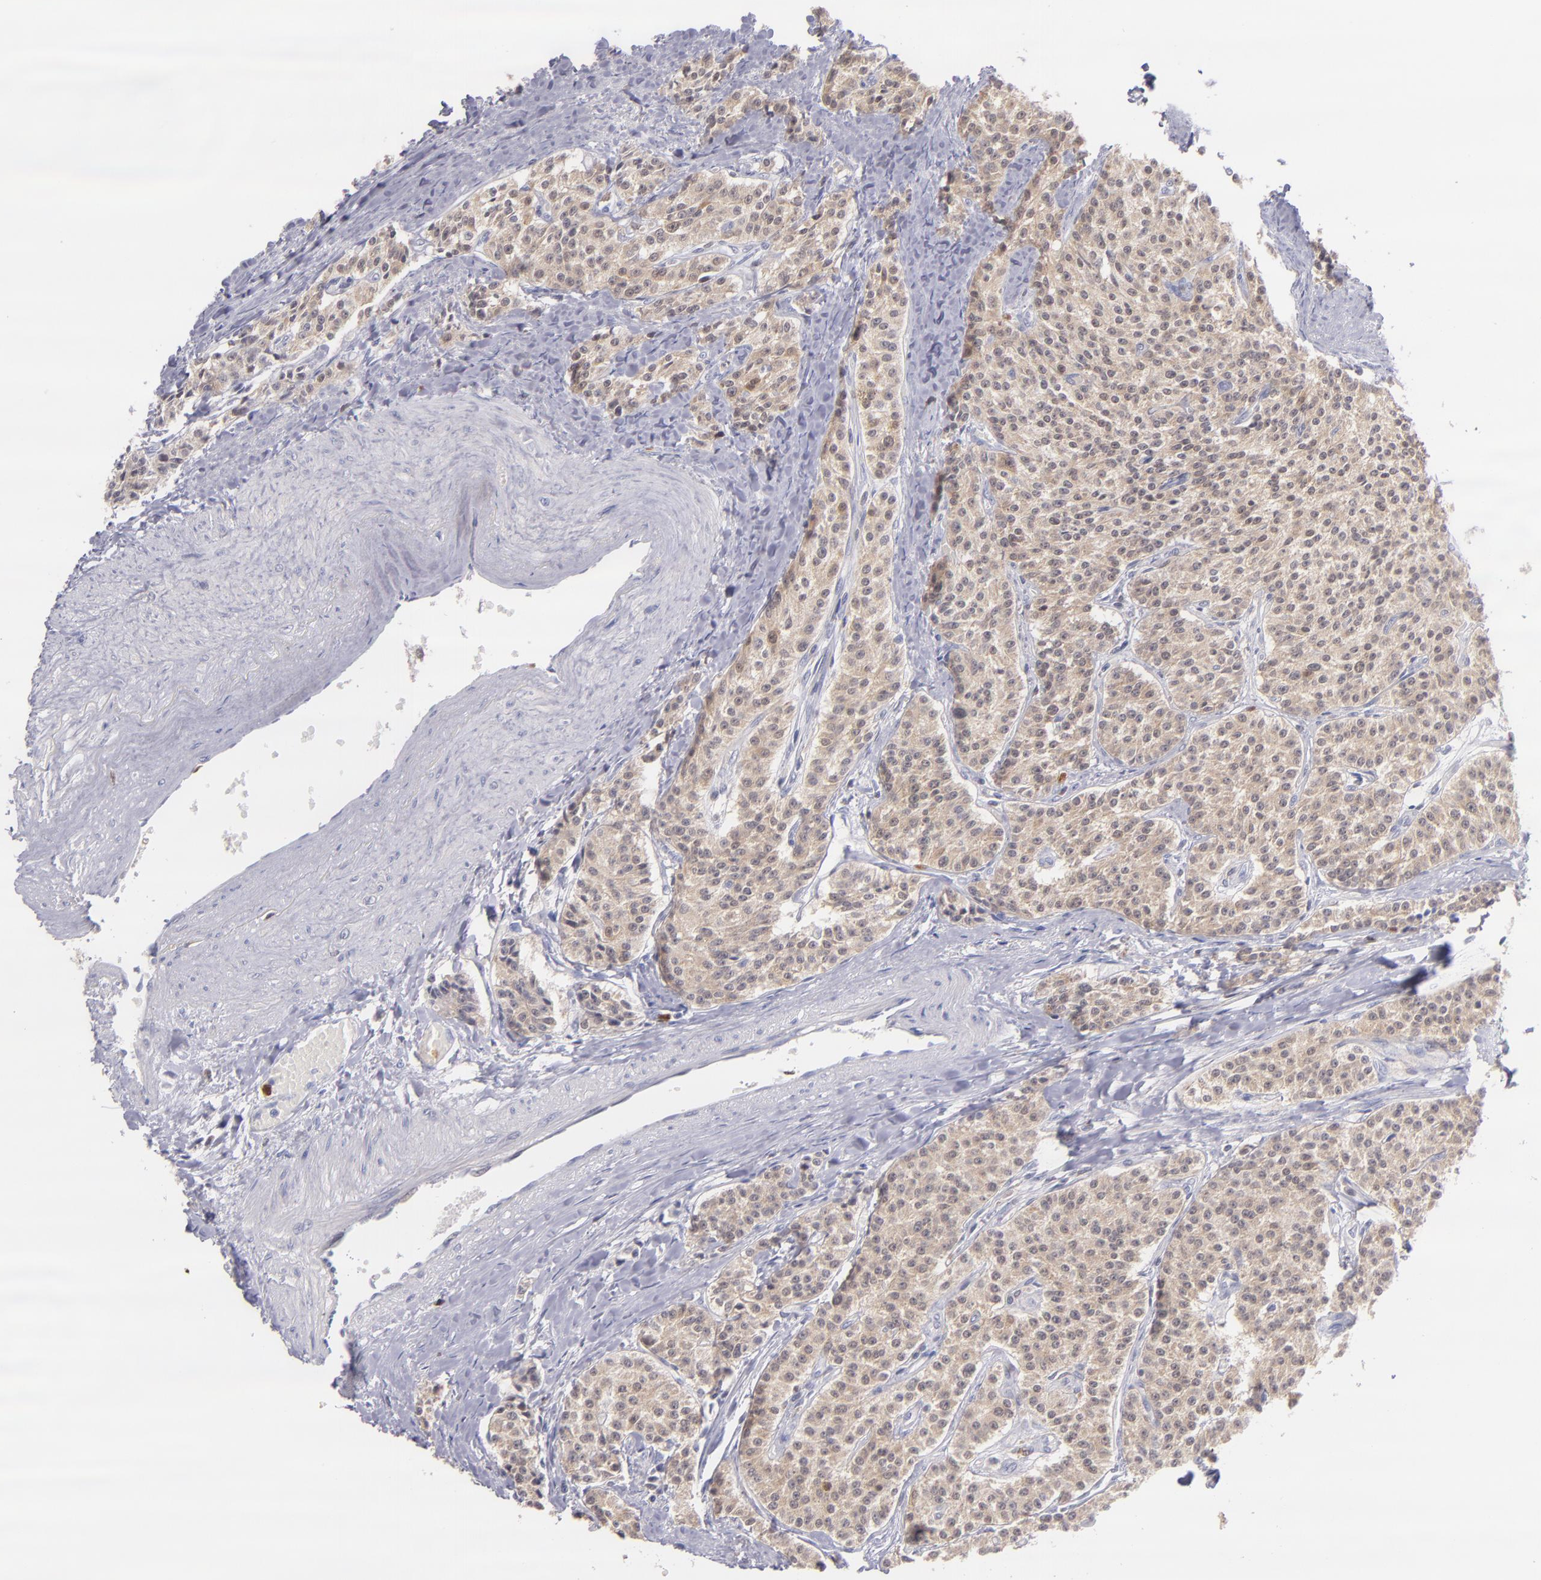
{"staining": {"intensity": "strong", "quantity": ">75%", "location": "cytoplasmic/membranous"}, "tissue": "carcinoid", "cell_type": "Tumor cells", "image_type": "cancer", "snomed": [{"axis": "morphology", "description": "Carcinoid, malignant, NOS"}, {"axis": "topography", "description": "Stomach"}], "caption": "The photomicrograph displays a brown stain indicating the presence of a protein in the cytoplasmic/membranous of tumor cells in carcinoid (malignant).", "gene": "PRKCD", "patient": {"sex": "female", "age": 76}}